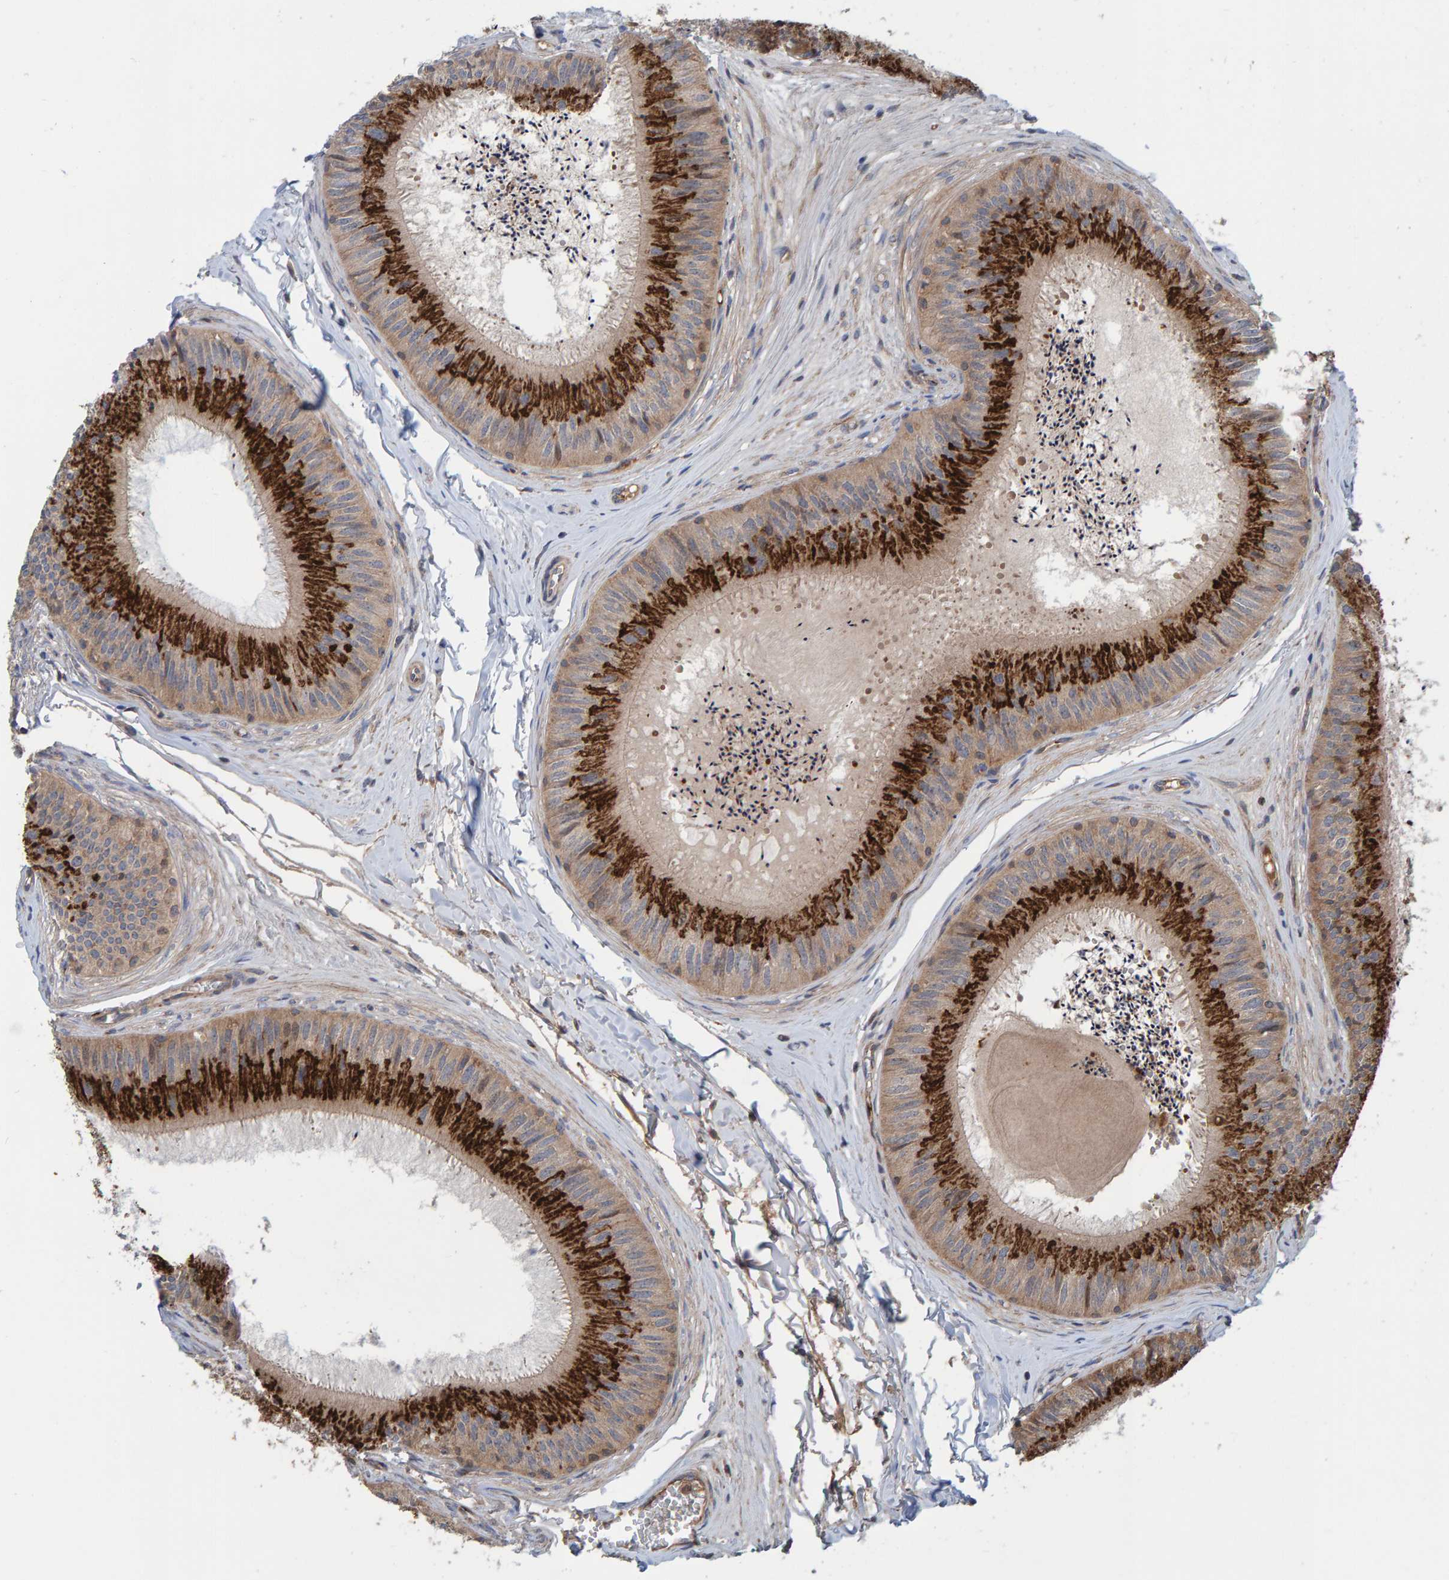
{"staining": {"intensity": "strong", "quantity": ">75%", "location": "cytoplasmic/membranous"}, "tissue": "epididymis", "cell_type": "Glandular cells", "image_type": "normal", "snomed": [{"axis": "morphology", "description": "Normal tissue, NOS"}, {"axis": "topography", "description": "Epididymis"}], "caption": "Benign epididymis exhibits strong cytoplasmic/membranous staining in approximately >75% of glandular cells, visualized by immunohistochemistry.", "gene": "KIAA0753", "patient": {"sex": "male", "age": 31}}